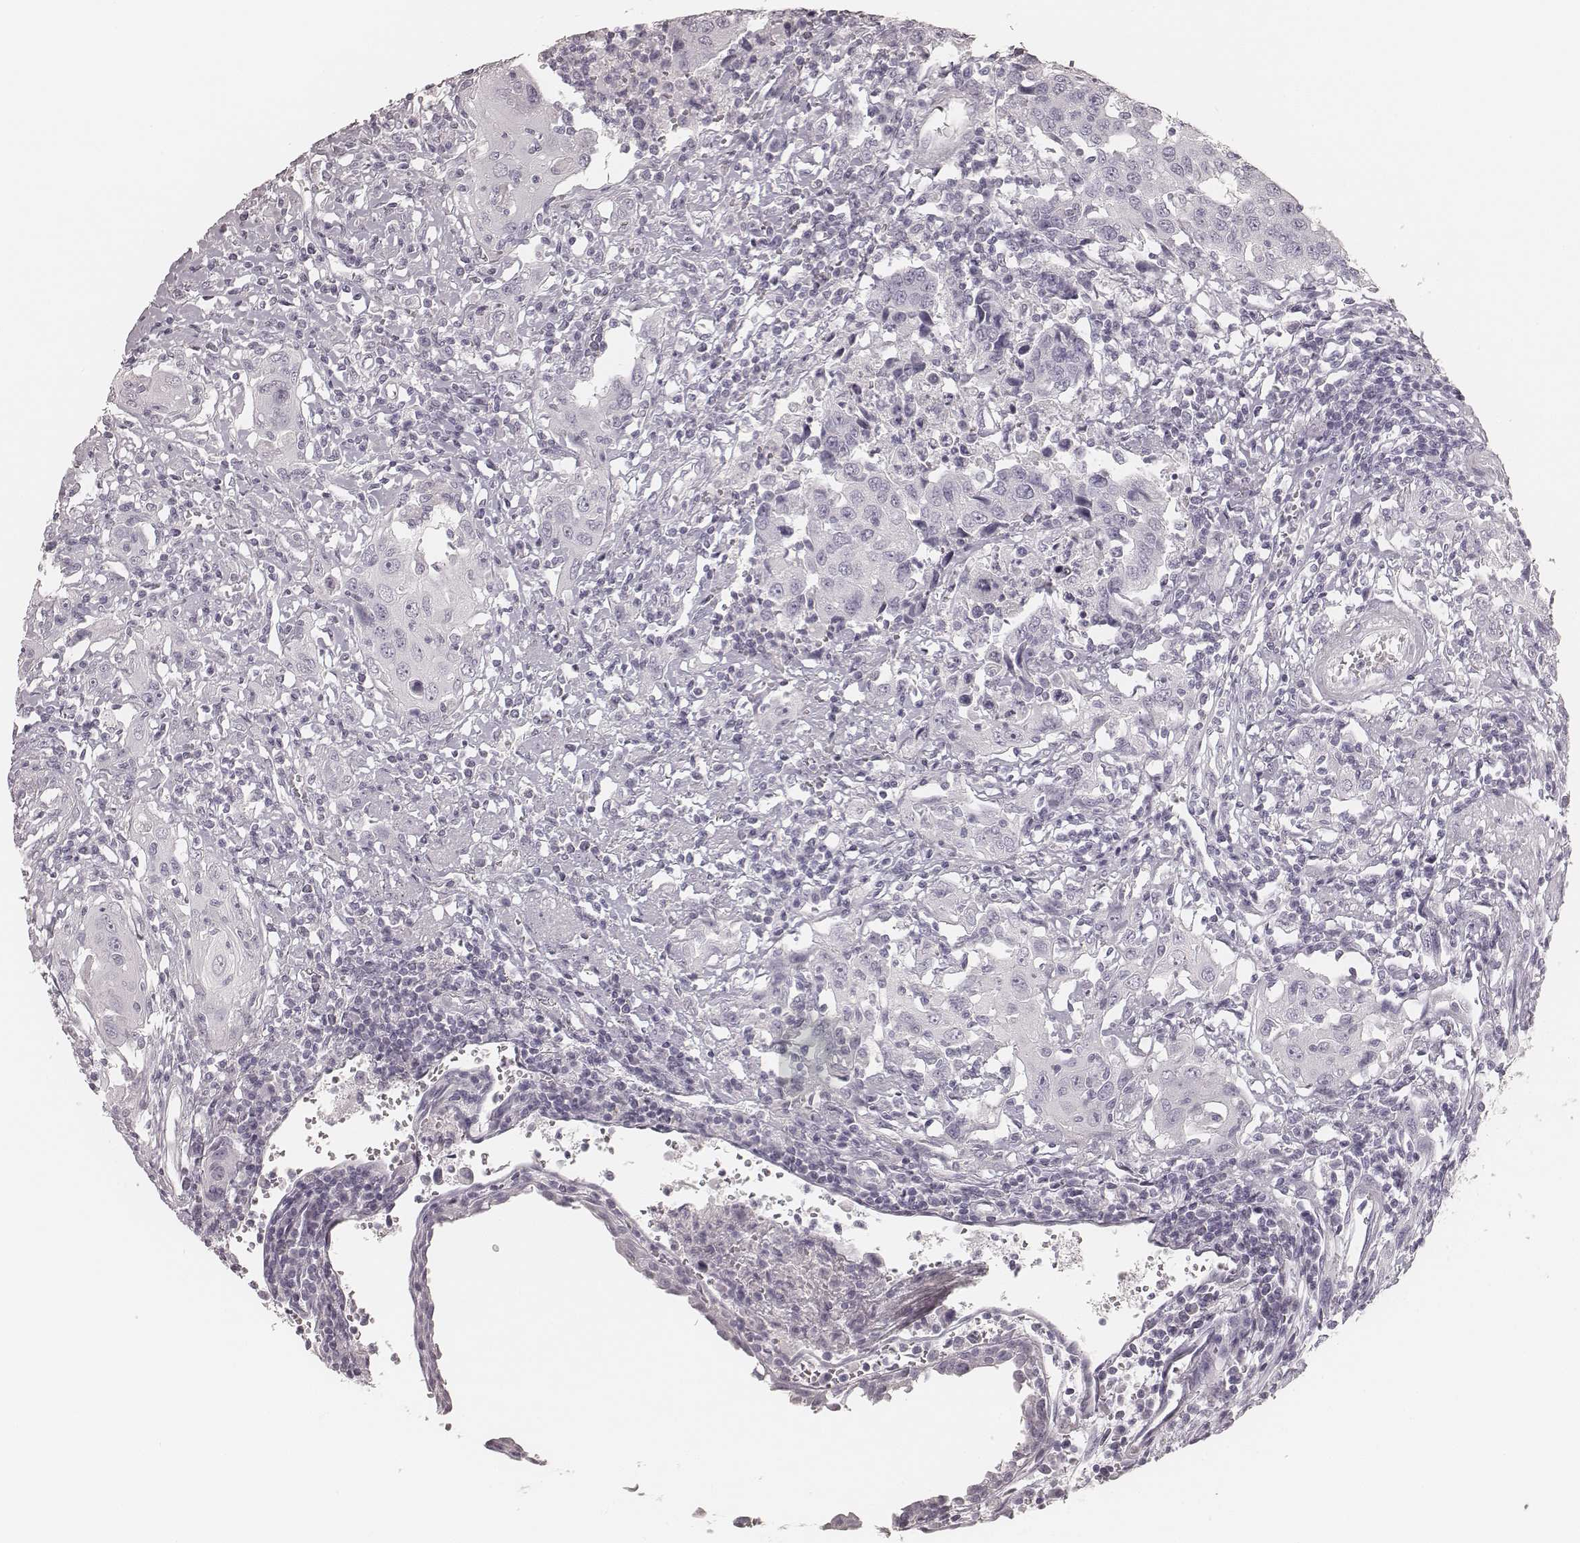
{"staining": {"intensity": "negative", "quantity": "none", "location": "none"}, "tissue": "urothelial cancer", "cell_type": "Tumor cells", "image_type": "cancer", "snomed": [{"axis": "morphology", "description": "Urothelial carcinoma, High grade"}, {"axis": "topography", "description": "Urinary bladder"}], "caption": "DAB (3,3'-diaminobenzidine) immunohistochemical staining of high-grade urothelial carcinoma displays no significant staining in tumor cells.", "gene": "KRT72", "patient": {"sex": "female", "age": 85}}